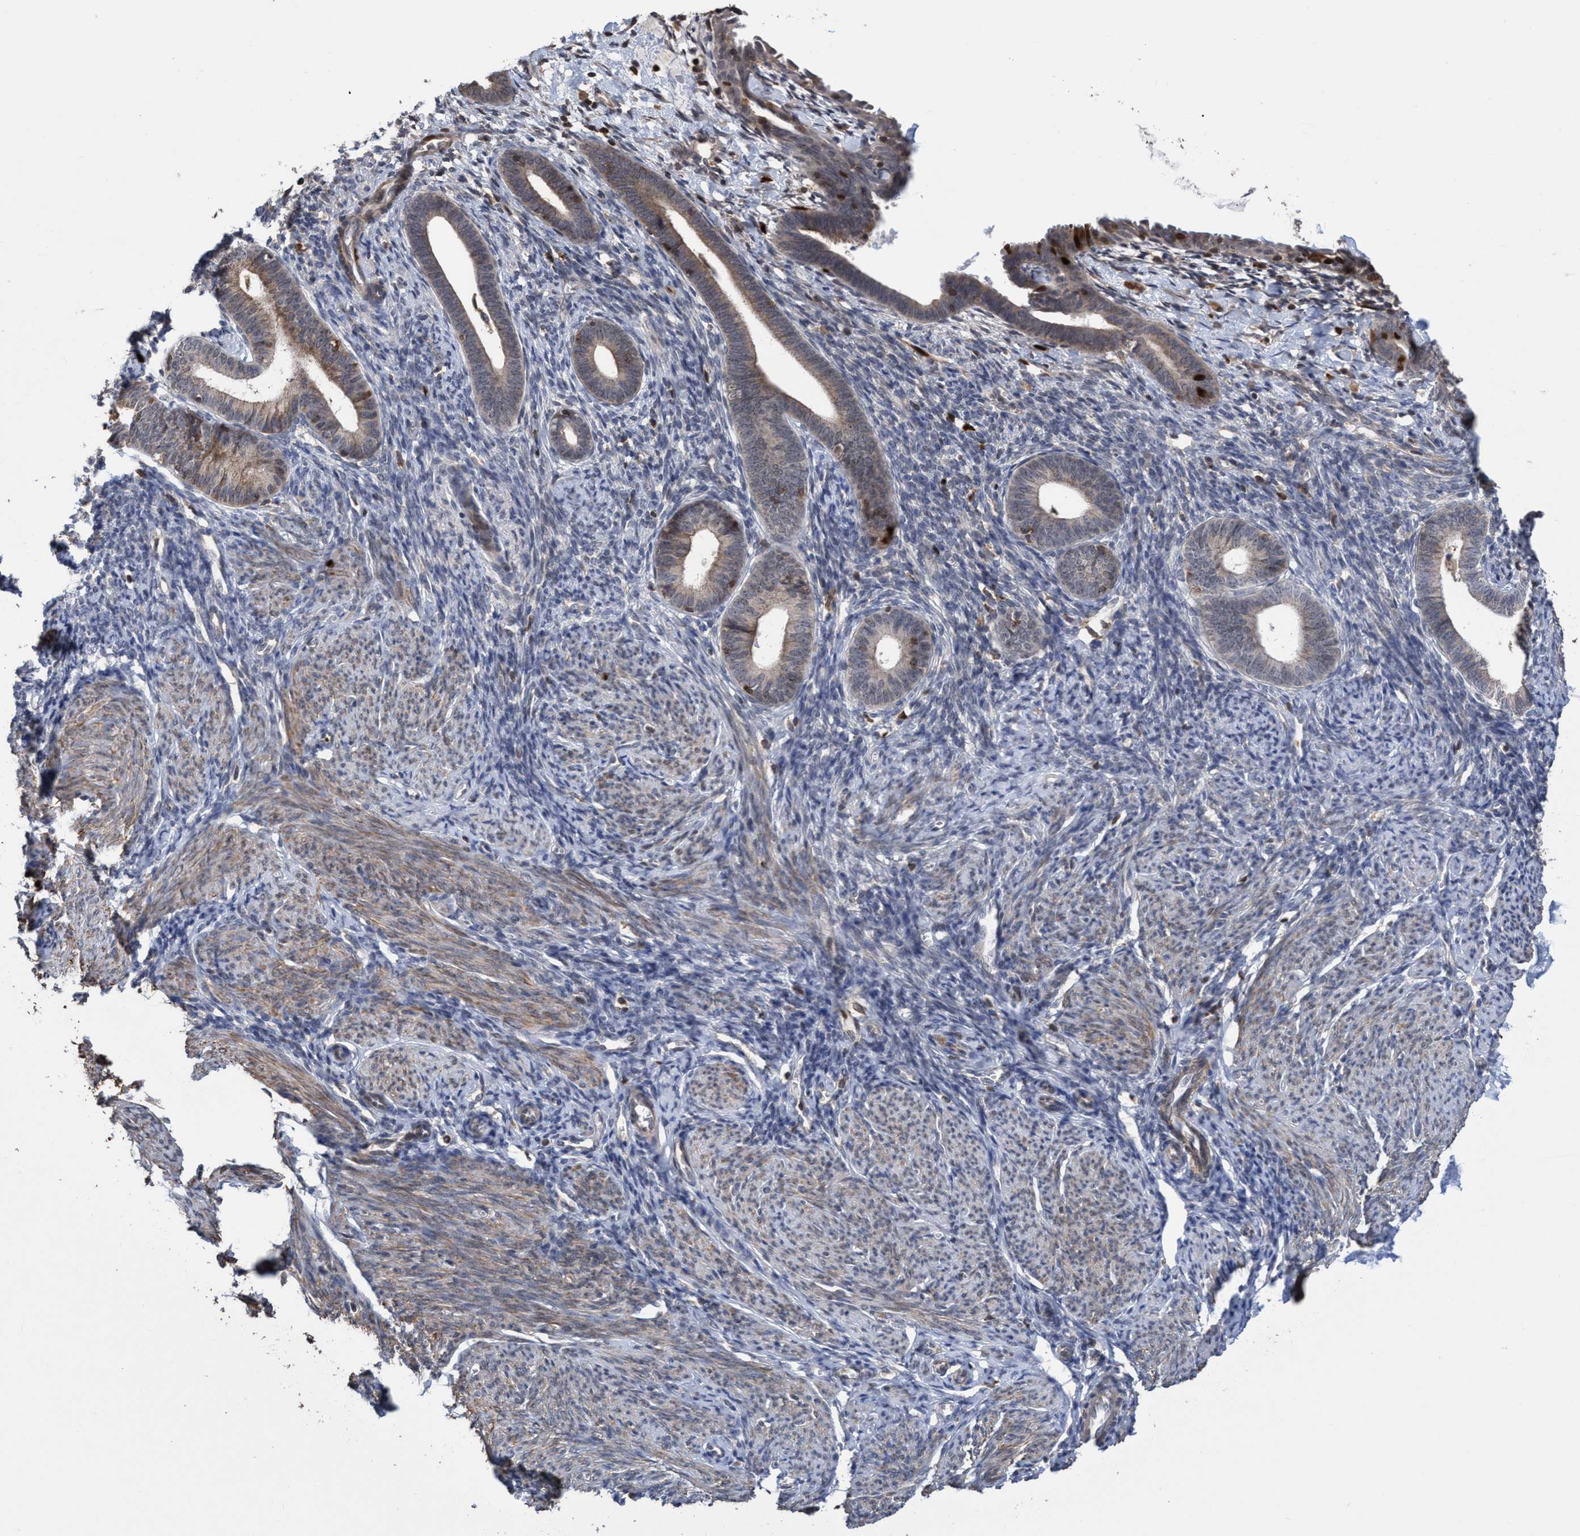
{"staining": {"intensity": "weak", "quantity": "<25%", "location": "nuclear"}, "tissue": "endometrium", "cell_type": "Cells in endometrial stroma", "image_type": "normal", "snomed": [{"axis": "morphology", "description": "Normal tissue, NOS"}, {"axis": "morphology", "description": "Adenocarcinoma, NOS"}, {"axis": "topography", "description": "Endometrium"}], "caption": "Immunohistochemistry photomicrograph of normal endometrium stained for a protein (brown), which reveals no positivity in cells in endometrial stroma. (DAB (3,3'-diaminobenzidine) immunohistochemistry (IHC) with hematoxylin counter stain).", "gene": "SLBP", "patient": {"sex": "female", "age": 57}}